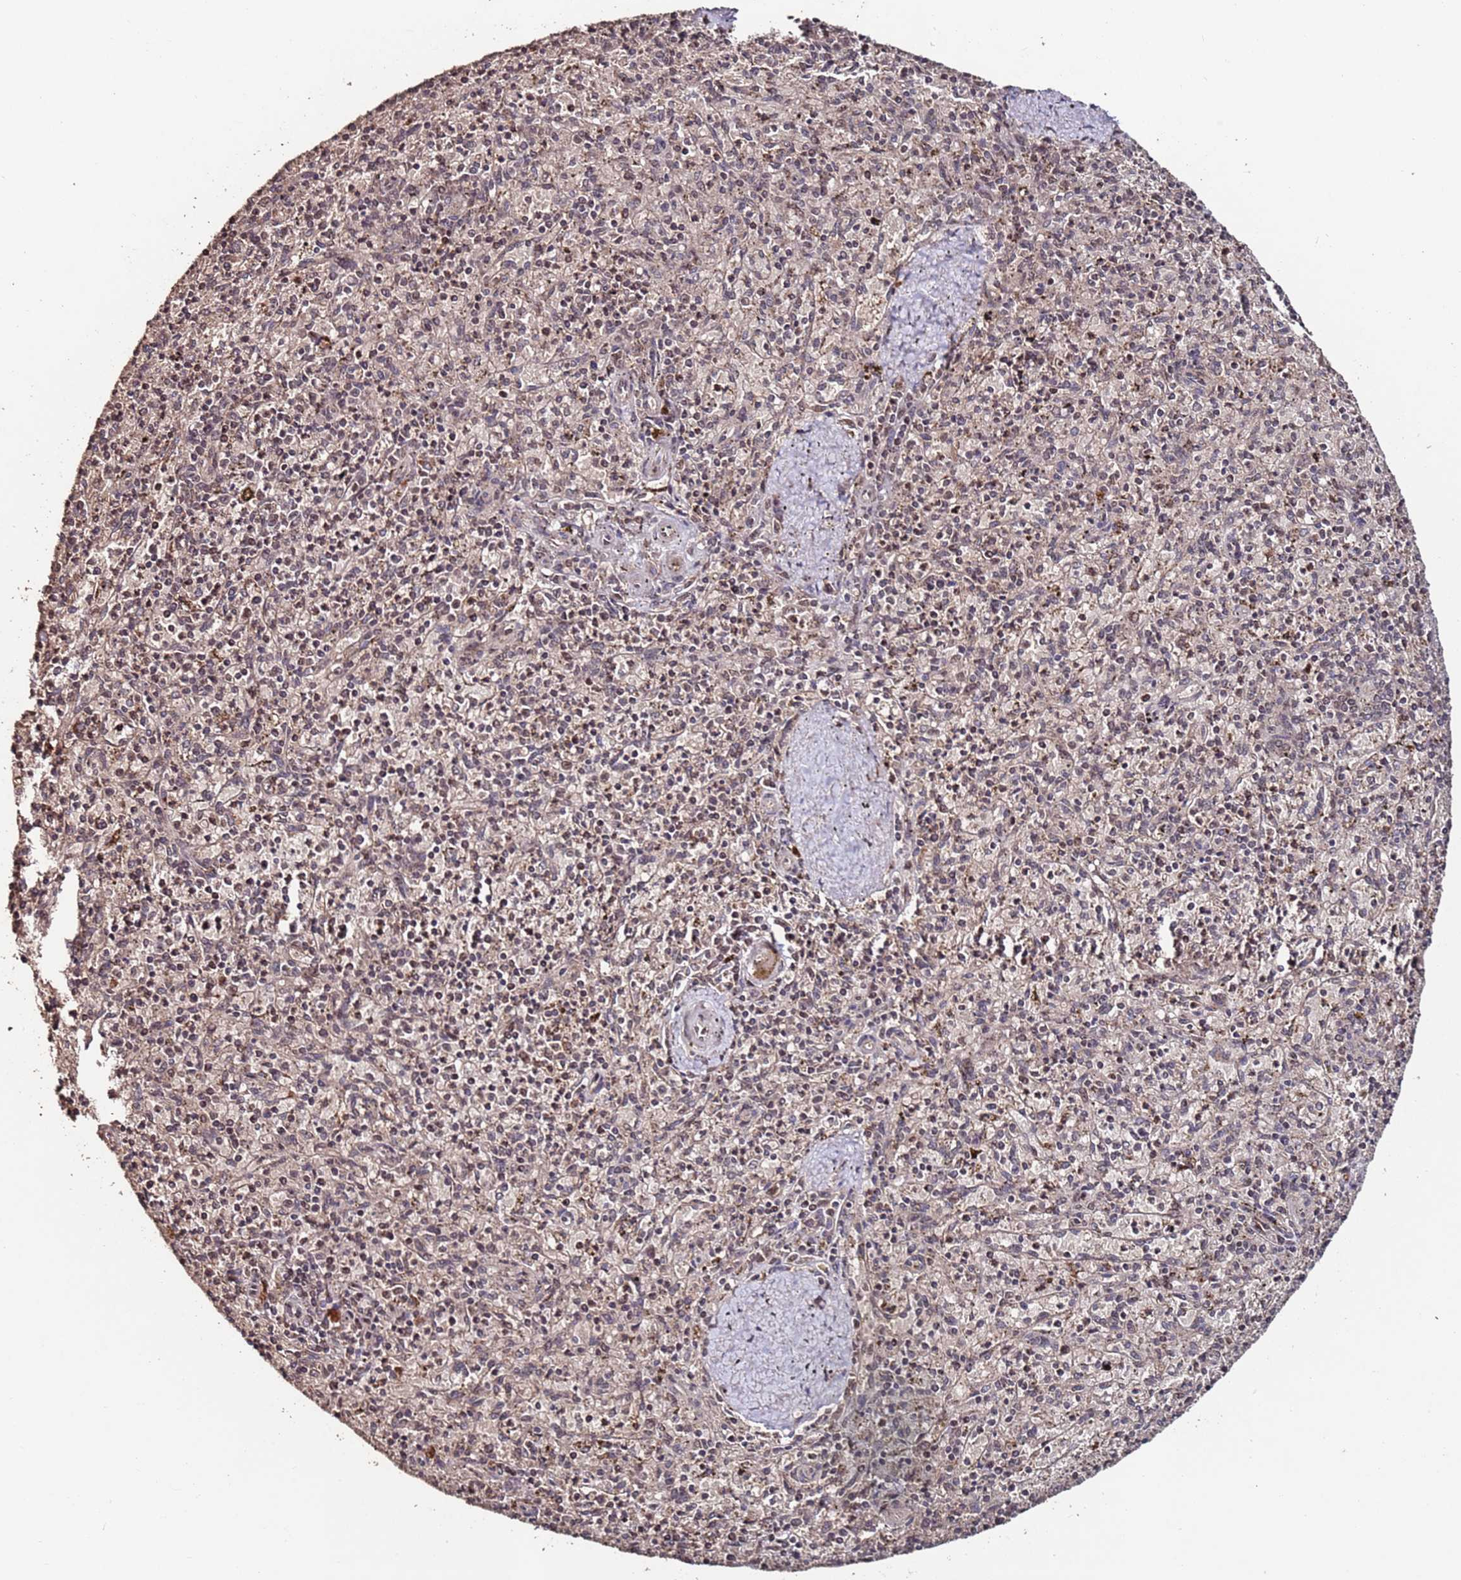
{"staining": {"intensity": "weak", "quantity": "<25%", "location": "cytoplasmic/membranous"}, "tissue": "spleen", "cell_type": "Cells in red pulp", "image_type": "normal", "snomed": [{"axis": "morphology", "description": "Normal tissue, NOS"}, {"axis": "topography", "description": "Spleen"}], "caption": "DAB immunohistochemical staining of benign human spleen demonstrates no significant staining in cells in red pulp.", "gene": "PRR7", "patient": {"sex": "male", "age": 72}}